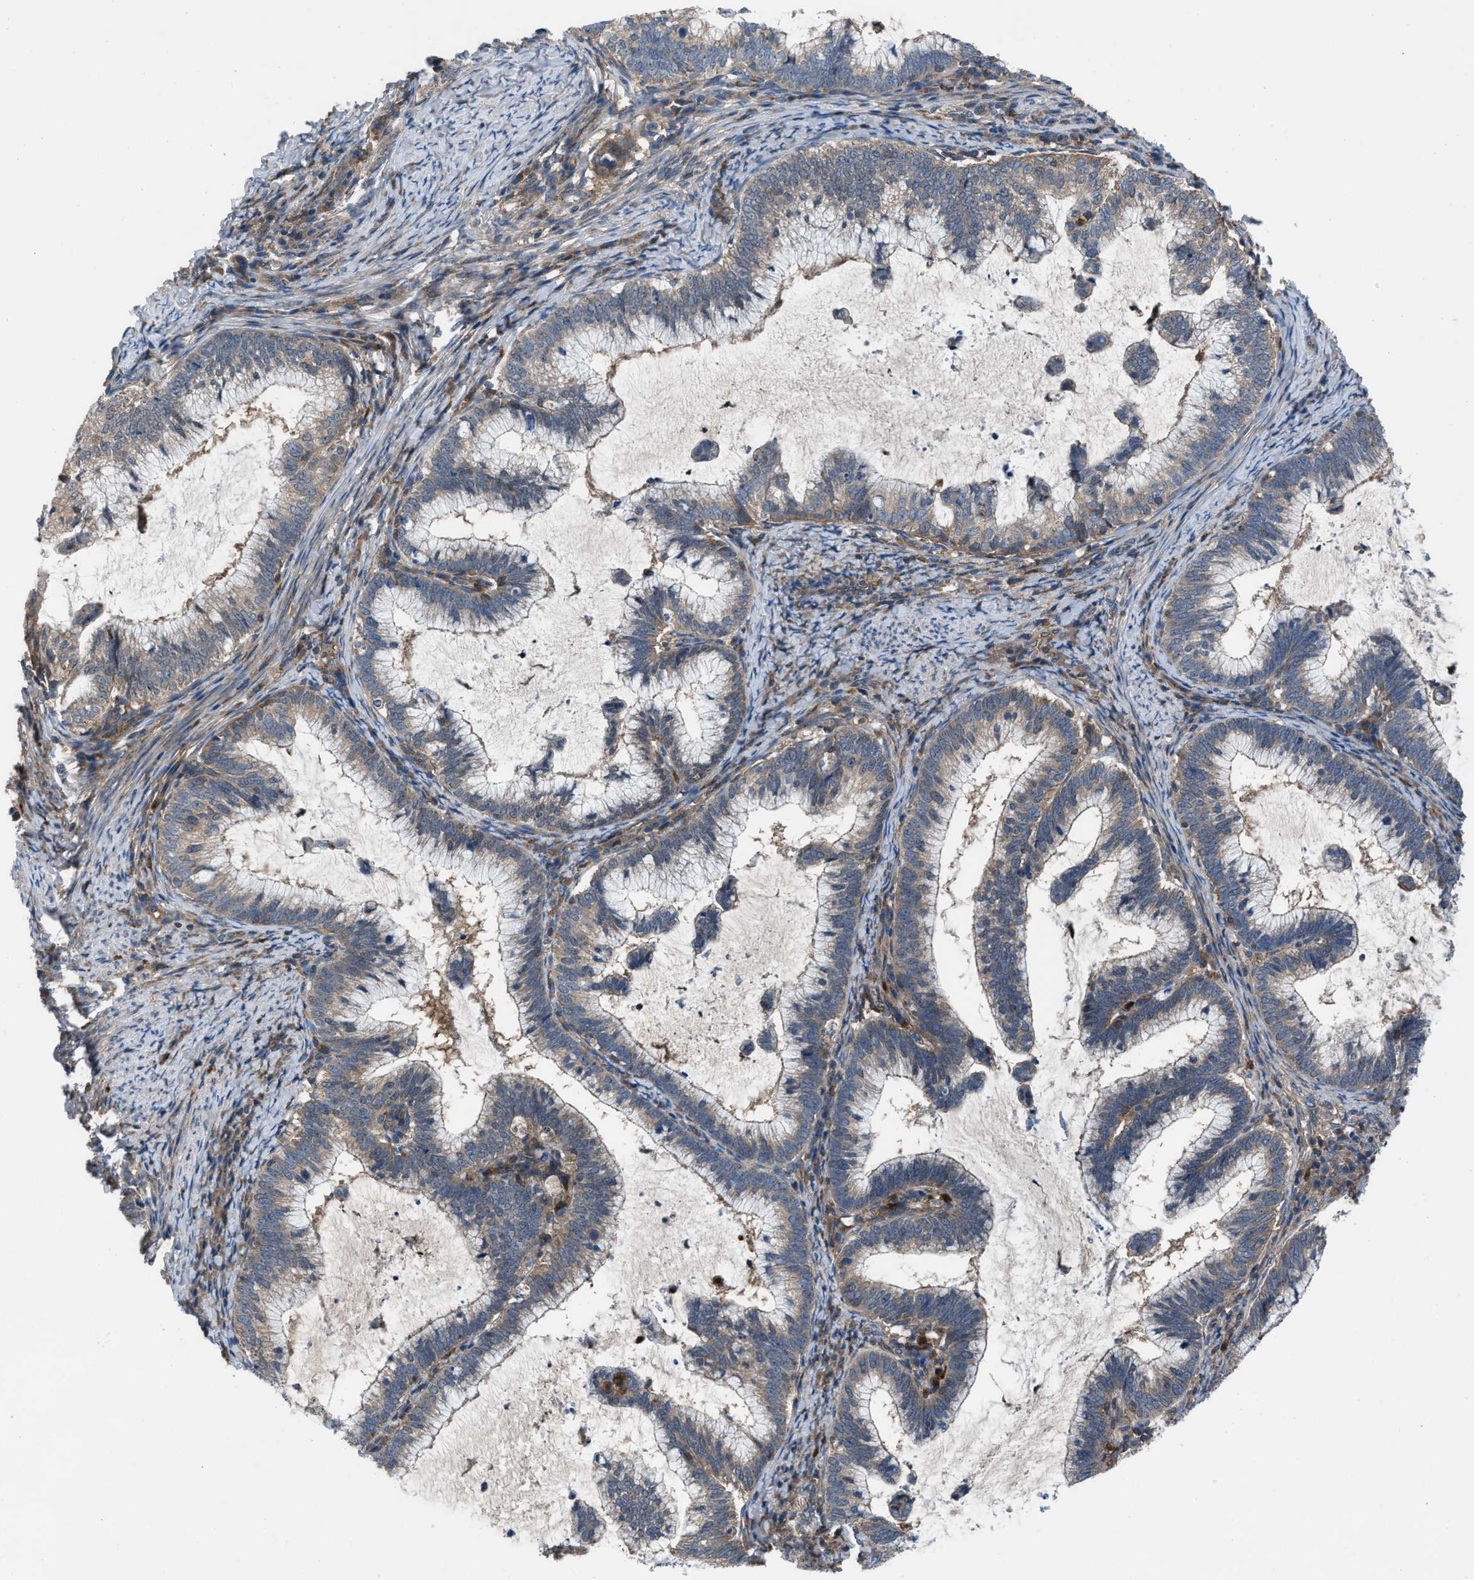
{"staining": {"intensity": "weak", "quantity": ">75%", "location": "cytoplasmic/membranous"}, "tissue": "cervical cancer", "cell_type": "Tumor cells", "image_type": "cancer", "snomed": [{"axis": "morphology", "description": "Adenocarcinoma, NOS"}, {"axis": "topography", "description": "Cervix"}], "caption": "Immunohistochemical staining of human cervical cancer shows low levels of weak cytoplasmic/membranous expression in about >75% of tumor cells.", "gene": "USP25", "patient": {"sex": "female", "age": 36}}